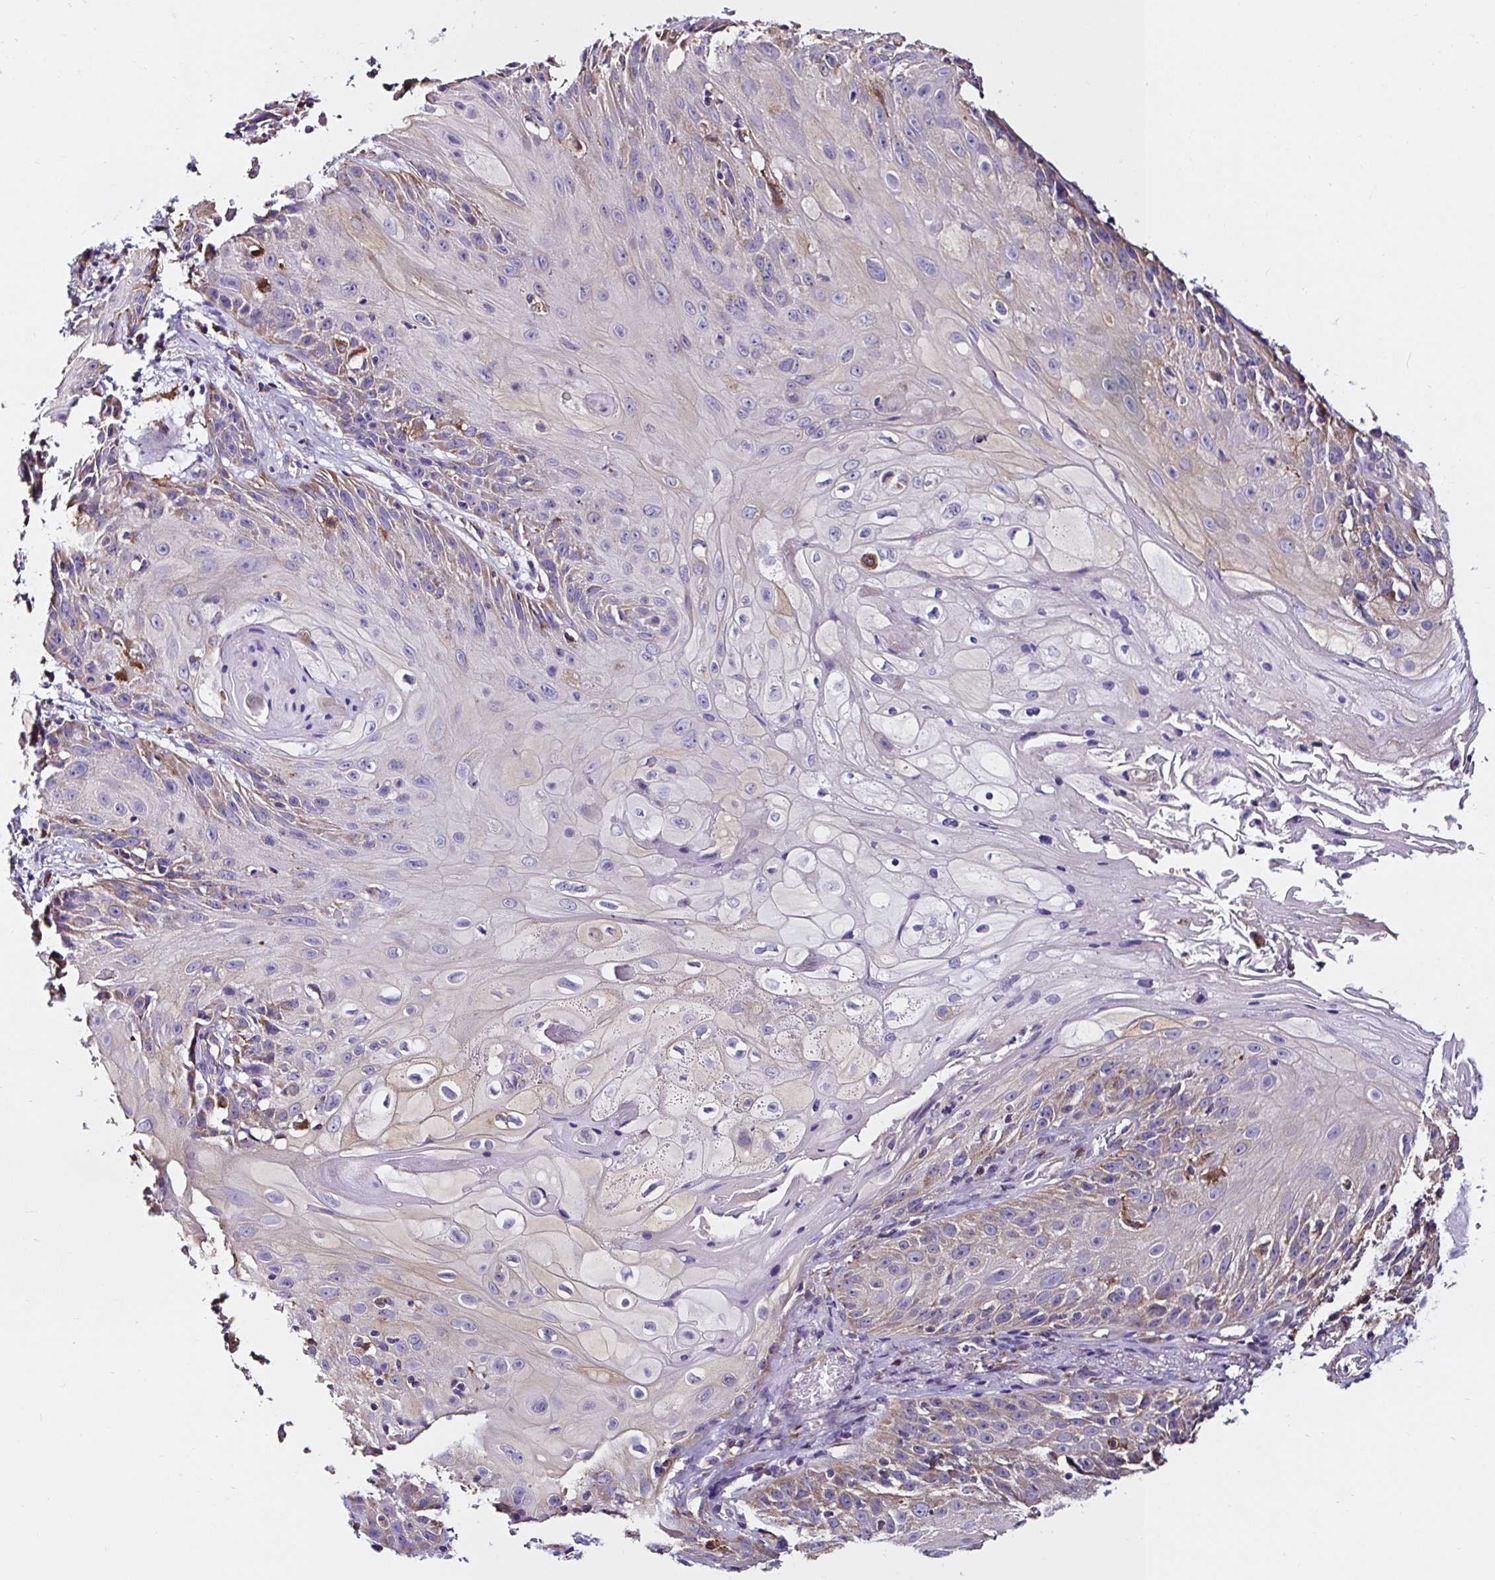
{"staining": {"intensity": "weak", "quantity": "25%-75%", "location": "cytoplasmic/membranous"}, "tissue": "skin cancer", "cell_type": "Tumor cells", "image_type": "cancer", "snomed": [{"axis": "morphology", "description": "Squamous cell carcinoma, NOS"}, {"axis": "topography", "description": "Skin"}, {"axis": "topography", "description": "Vulva"}], "caption": "Squamous cell carcinoma (skin) stained for a protein (brown) reveals weak cytoplasmic/membranous positive staining in approximately 25%-75% of tumor cells.", "gene": "MSR1", "patient": {"sex": "female", "age": 76}}